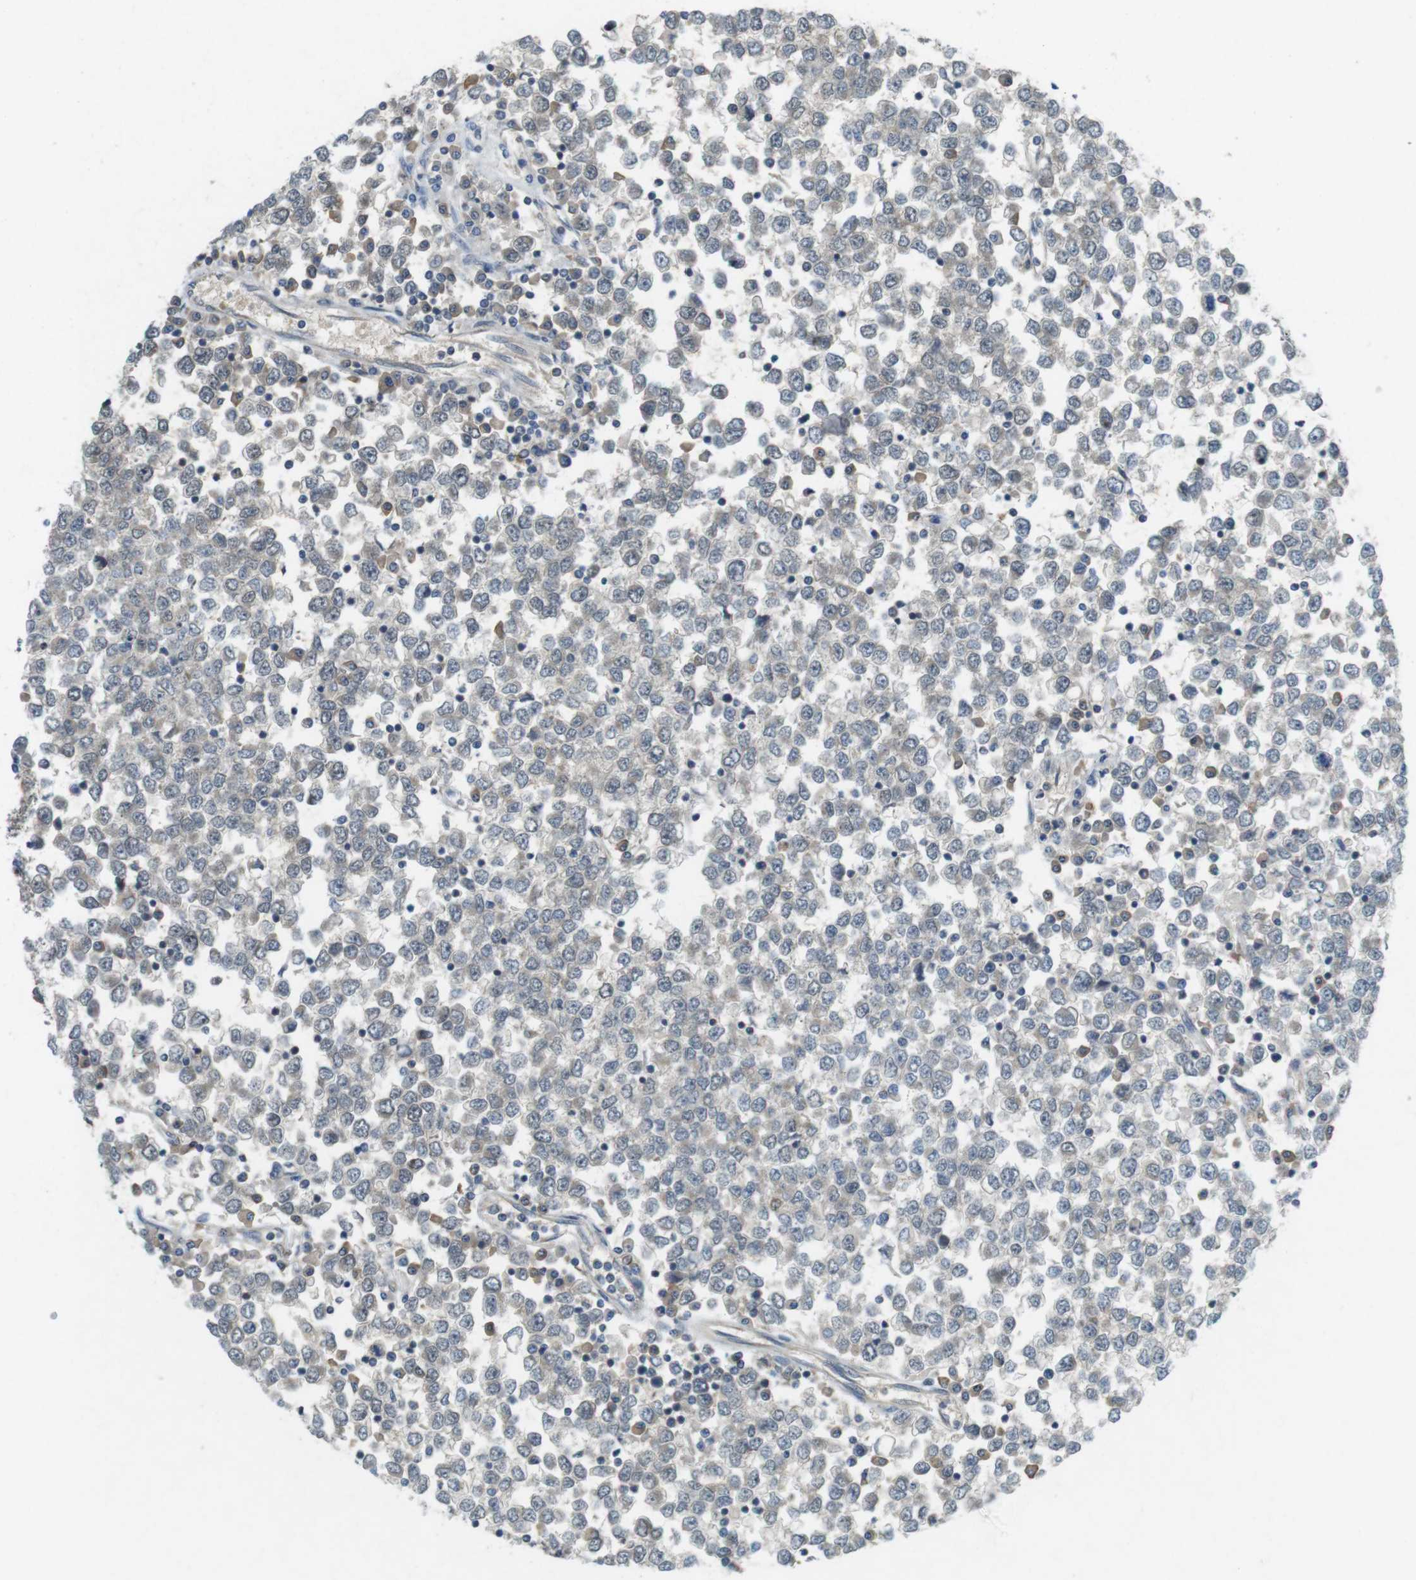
{"staining": {"intensity": "weak", "quantity": "<25%", "location": "cytoplasmic/membranous"}, "tissue": "testis cancer", "cell_type": "Tumor cells", "image_type": "cancer", "snomed": [{"axis": "morphology", "description": "Seminoma, NOS"}, {"axis": "topography", "description": "Testis"}], "caption": "The histopathology image exhibits no significant positivity in tumor cells of testis cancer.", "gene": "SUGT1", "patient": {"sex": "male", "age": 65}}